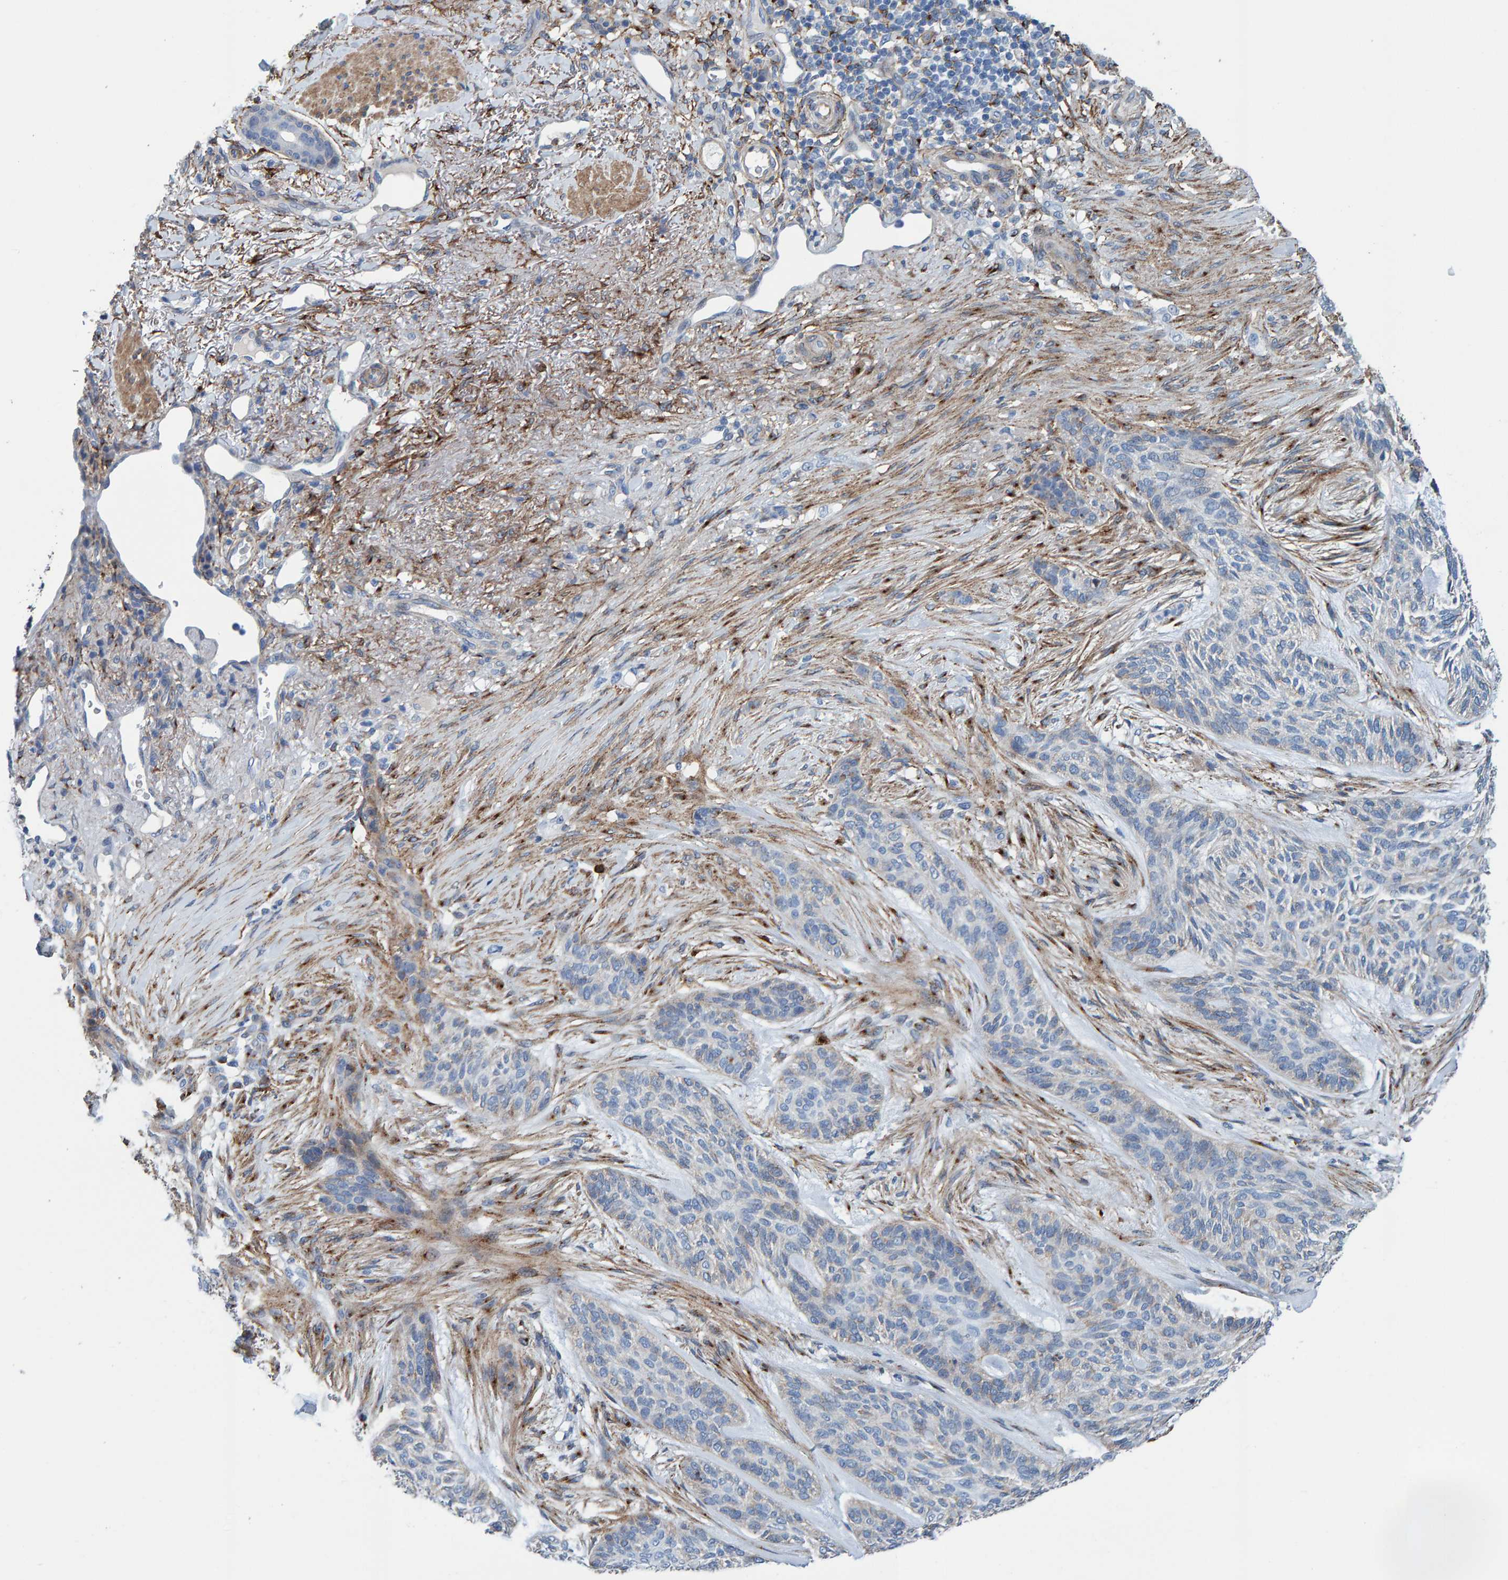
{"staining": {"intensity": "negative", "quantity": "none", "location": "none"}, "tissue": "skin cancer", "cell_type": "Tumor cells", "image_type": "cancer", "snomed": [{"axis": "morphology", "description": "Basal cell carcinoma"}, {"axis": "topography", "description": "Skin"}], "caption": "DAB (3,3'-diaminobenzidine) immunohistochemical staining of skin cancer shows no significant expression in tumor cells. (DAB (3,3'-diaminobenzidine) immunohistochemistry, high magnification).", "gene": "LRP1", "patient": {"sex": "male", "age": 55}}